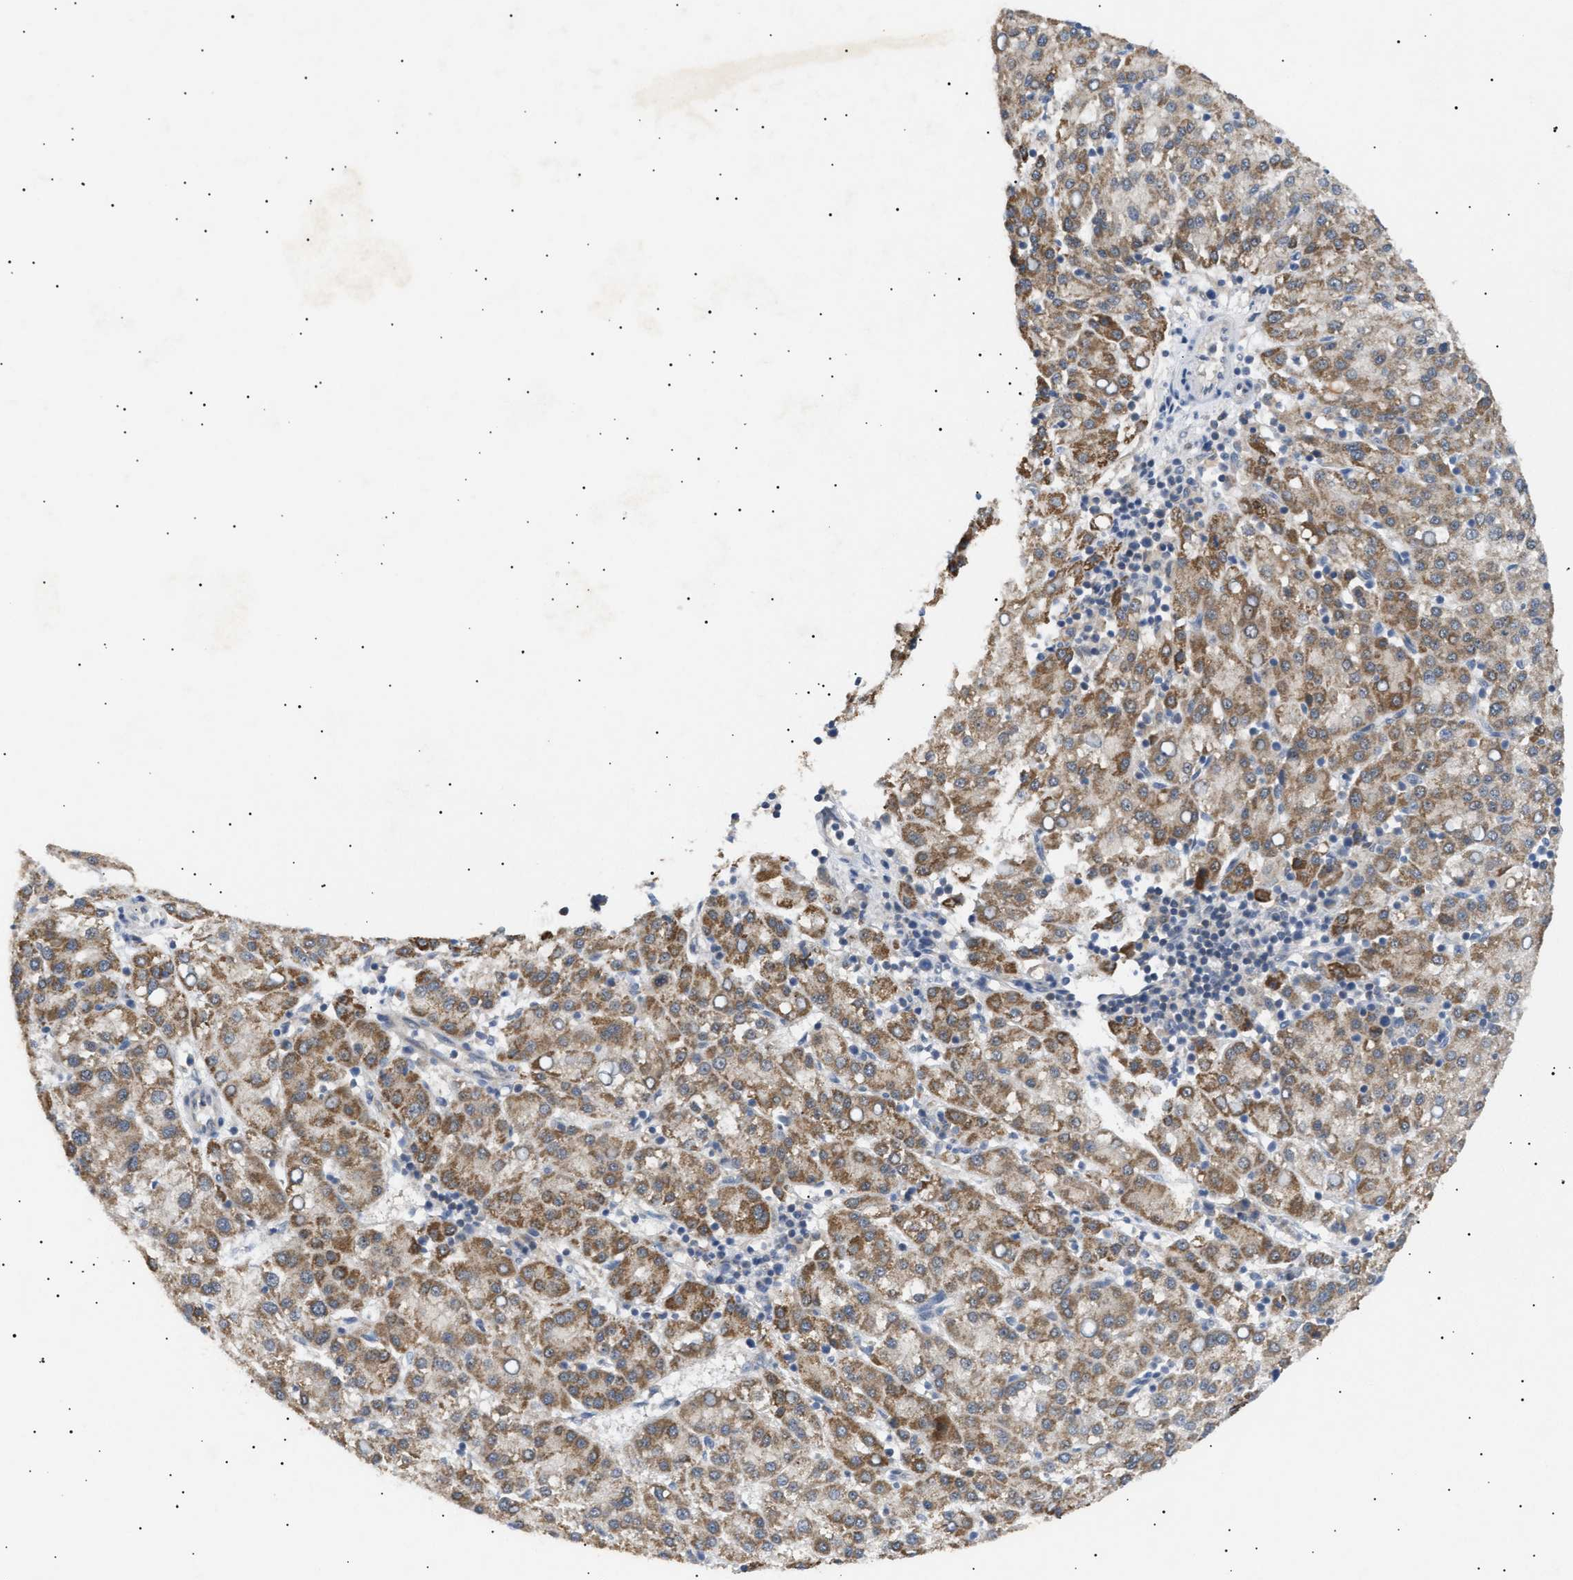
{"staining": {"intensity": "moderate", "quantity": ">75%", "location": "cytoplasmic/membranous"}, "tissue": "liver cancer", "cell_type": "Tumor cells", "image_type": "cancer", "snomed": [{"axis": "morphology", "description": "Carcinoma, Hepatocellular, NOS"}, {"axis": "topography", "description": "Liver"}], "caption": "A brown stain labels moderate cytoplasmic/membranous positivity of a protein in liver hepatocellular carcinoma tumor cells.", "gene": "SIRT5", "patient": {"sex": "female", "age": 58}}